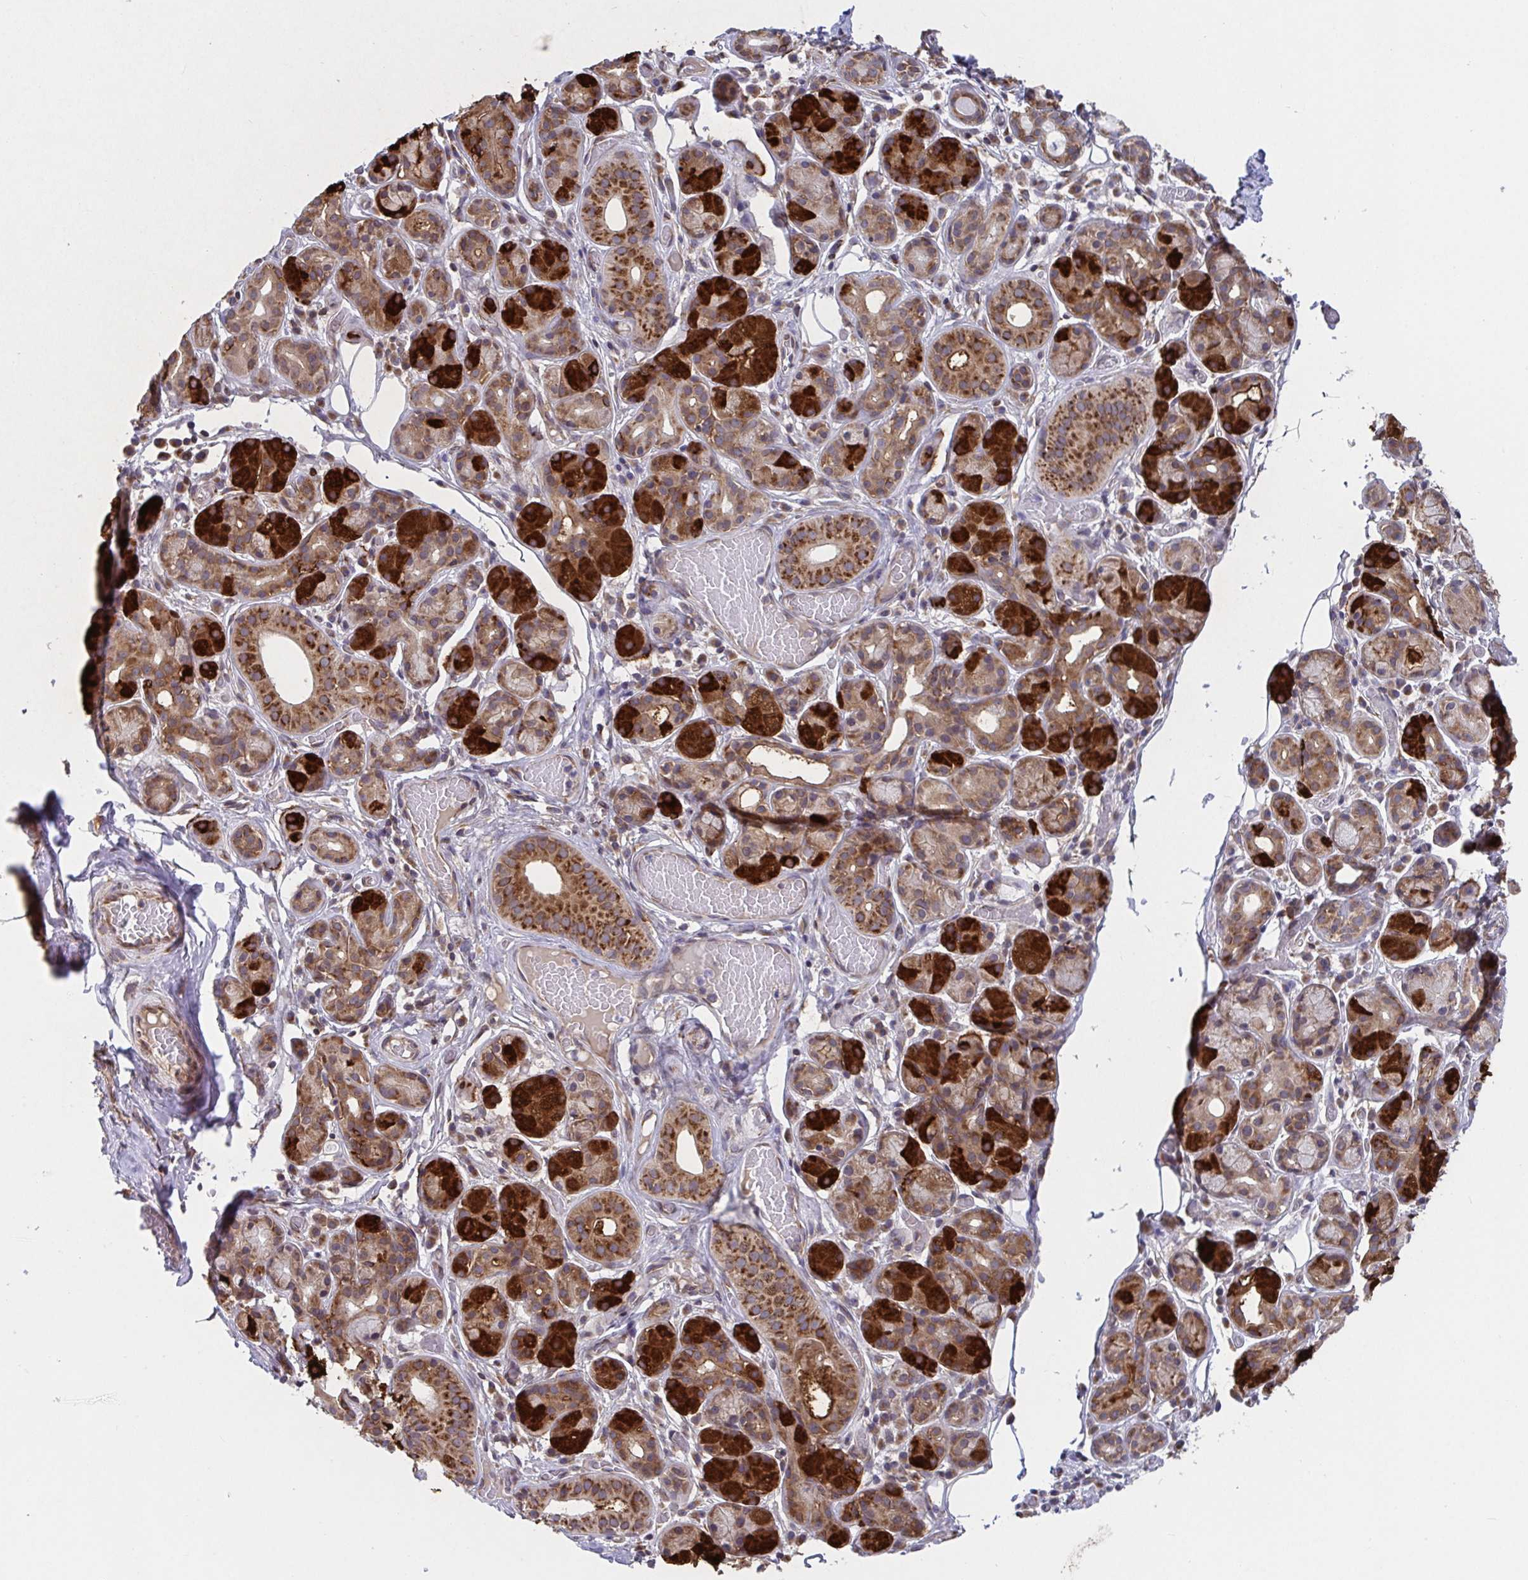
{"staining": {"intensity": "strong", "quantity": ">75%", "location": "cytoplasmic/membranous"}, "tissue": "salivary gland", "cell_type": "Glandular cells", "image_type": "normal", "snomed": [{"axis": "morphology", "description": "Normal tissue, NOS"}, {"axis": "topography", "description": "Salivary gland"}, {"axis": "topography", "description": "Peripheral nerve tissue"}], "caption": "Immunohistochemistry (IHC) image of unremarkable salivary gland: salivary gland stained using immunohistochemistry reveals high levels of strong protein expression localized specifically in the cytoplasmic/membranous of glandular cells, appearing as a cytoplasmic/membranous brown color.", "gene": "ATP5MJ", "patient": {"sex": "male", "age": 71}}